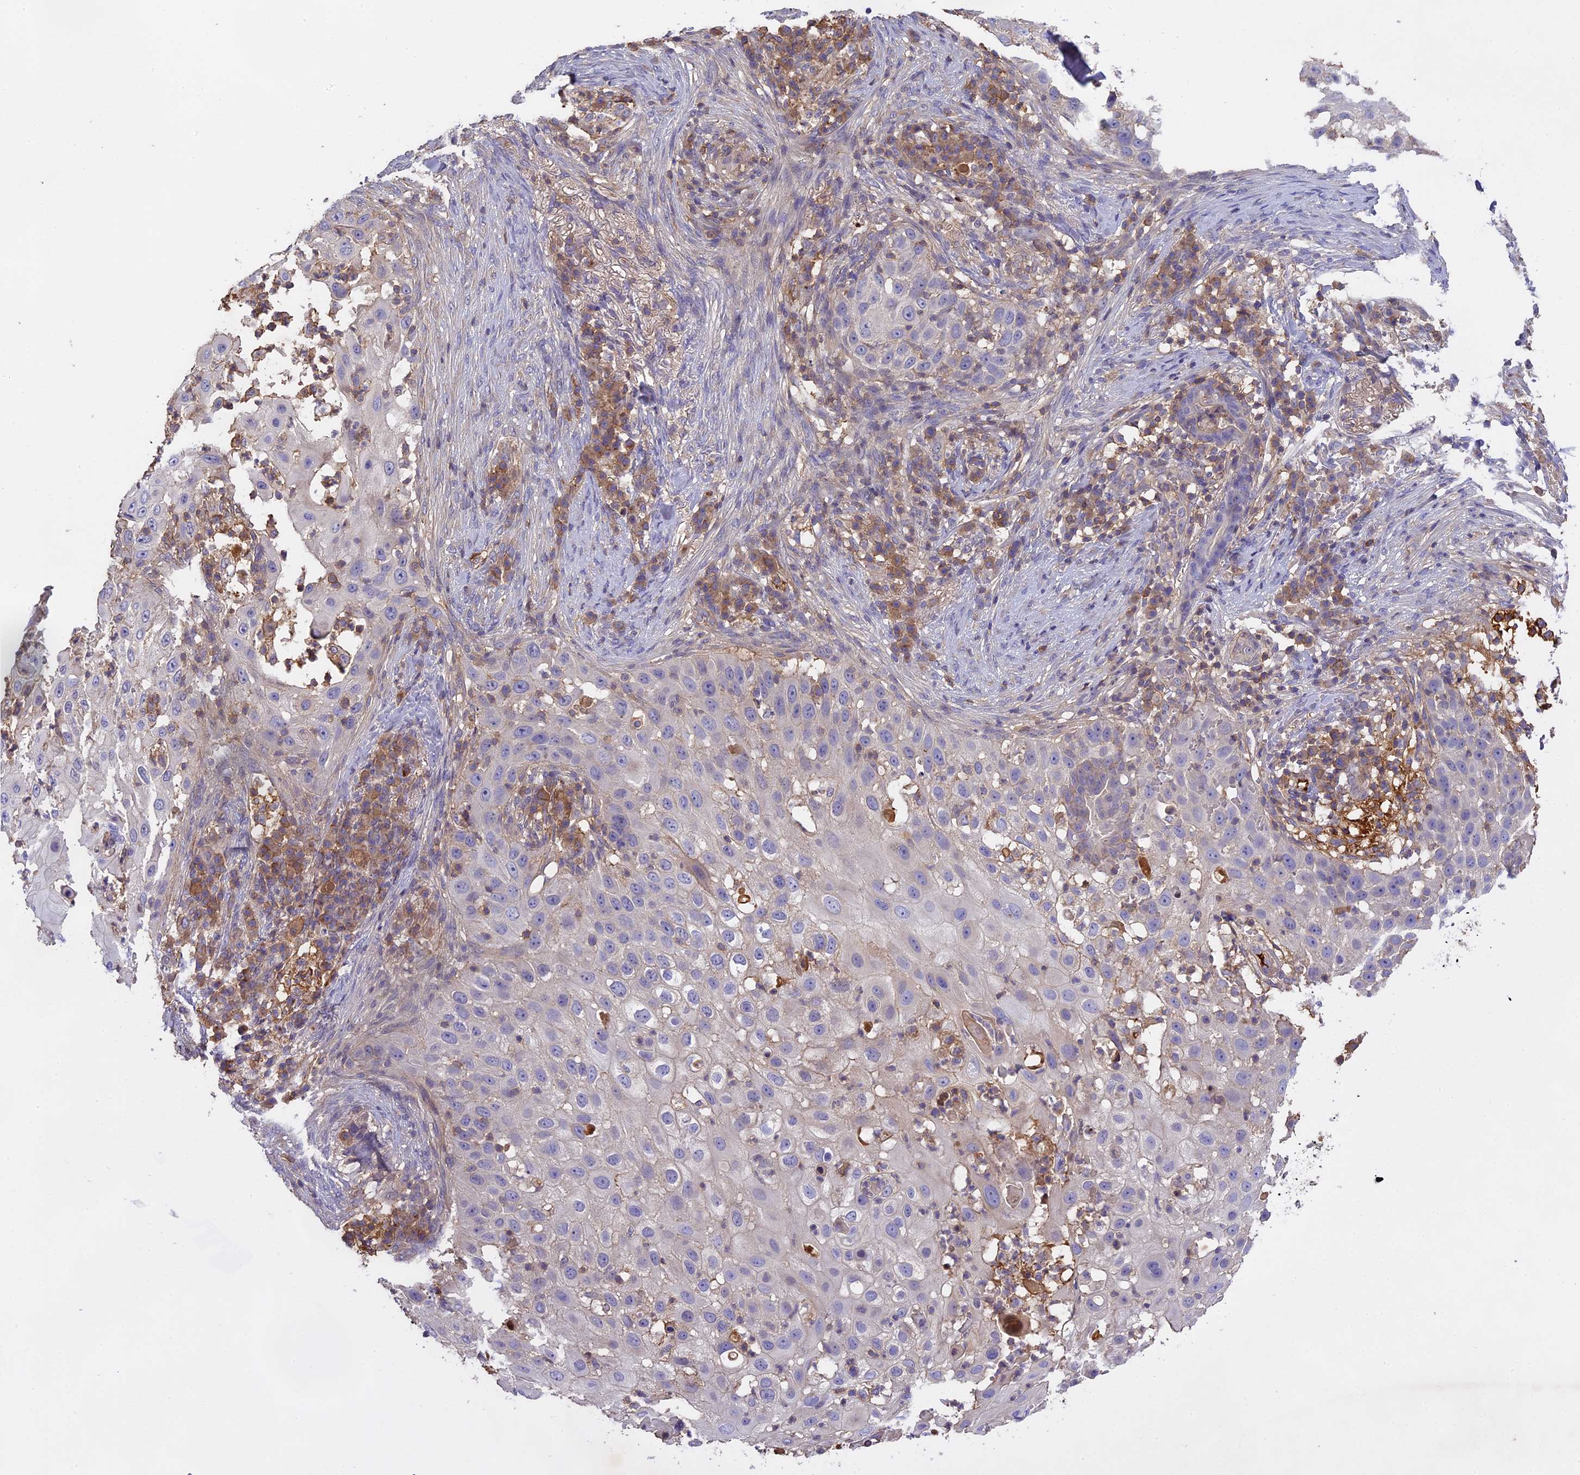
{"staining": {"intensity": "negative", "quantity": "none", "location": "none"}, "tissue": "skin cancer", "cell_type": "Tumor cells", "image_type": "cancer", "snomed": [{"axis": "morphology", "description": "Squamous cell carcinoma, NOS"}, {"axis": "topography", "description": "Skin"}], "caption": "A high-resolution micrograph shows IHC staining of squamous cell carcinoma (skin), which reveals no significant staining in tumor cells.", "gene": "CFAP119", "patient": {"sex": "female", "age": 44}}